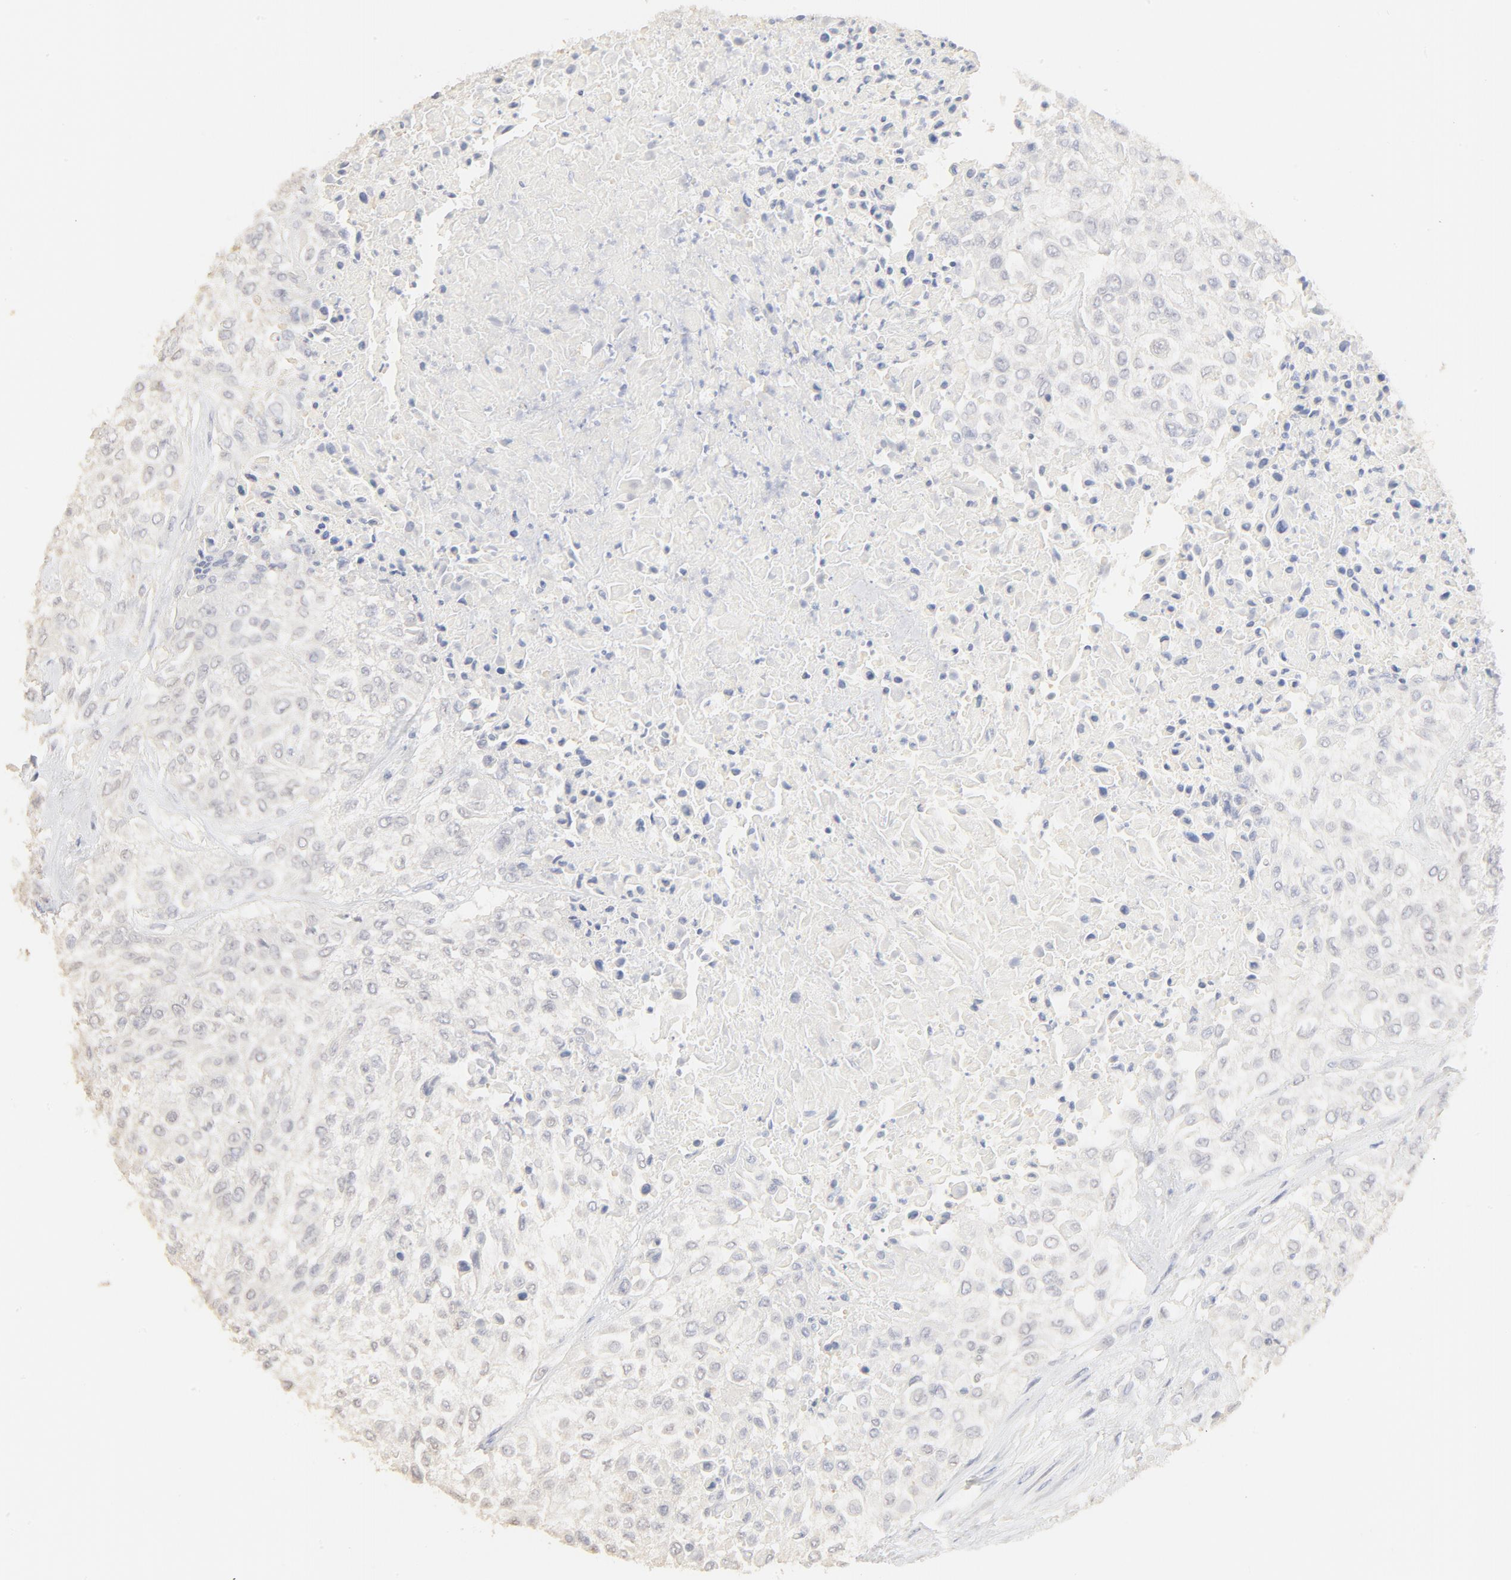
{"staining": {"intensity": "negative", "quantity": "none", "location": "none"}, "tissue": "urothelial cancer", "cell_type": "Tumor cells", "image_type": "cancer", "snomed": [{"axis": "morphology", "description": "Urothelial carcinoma, High grade"}, {"axis": "topography", "description": "Urinary bladder"}], "caption": "Tumor cells are negative for protein expression in human urothelial cancer.", "gene": "FCGBP", "patient": {"sex": "male", "age": 57}}